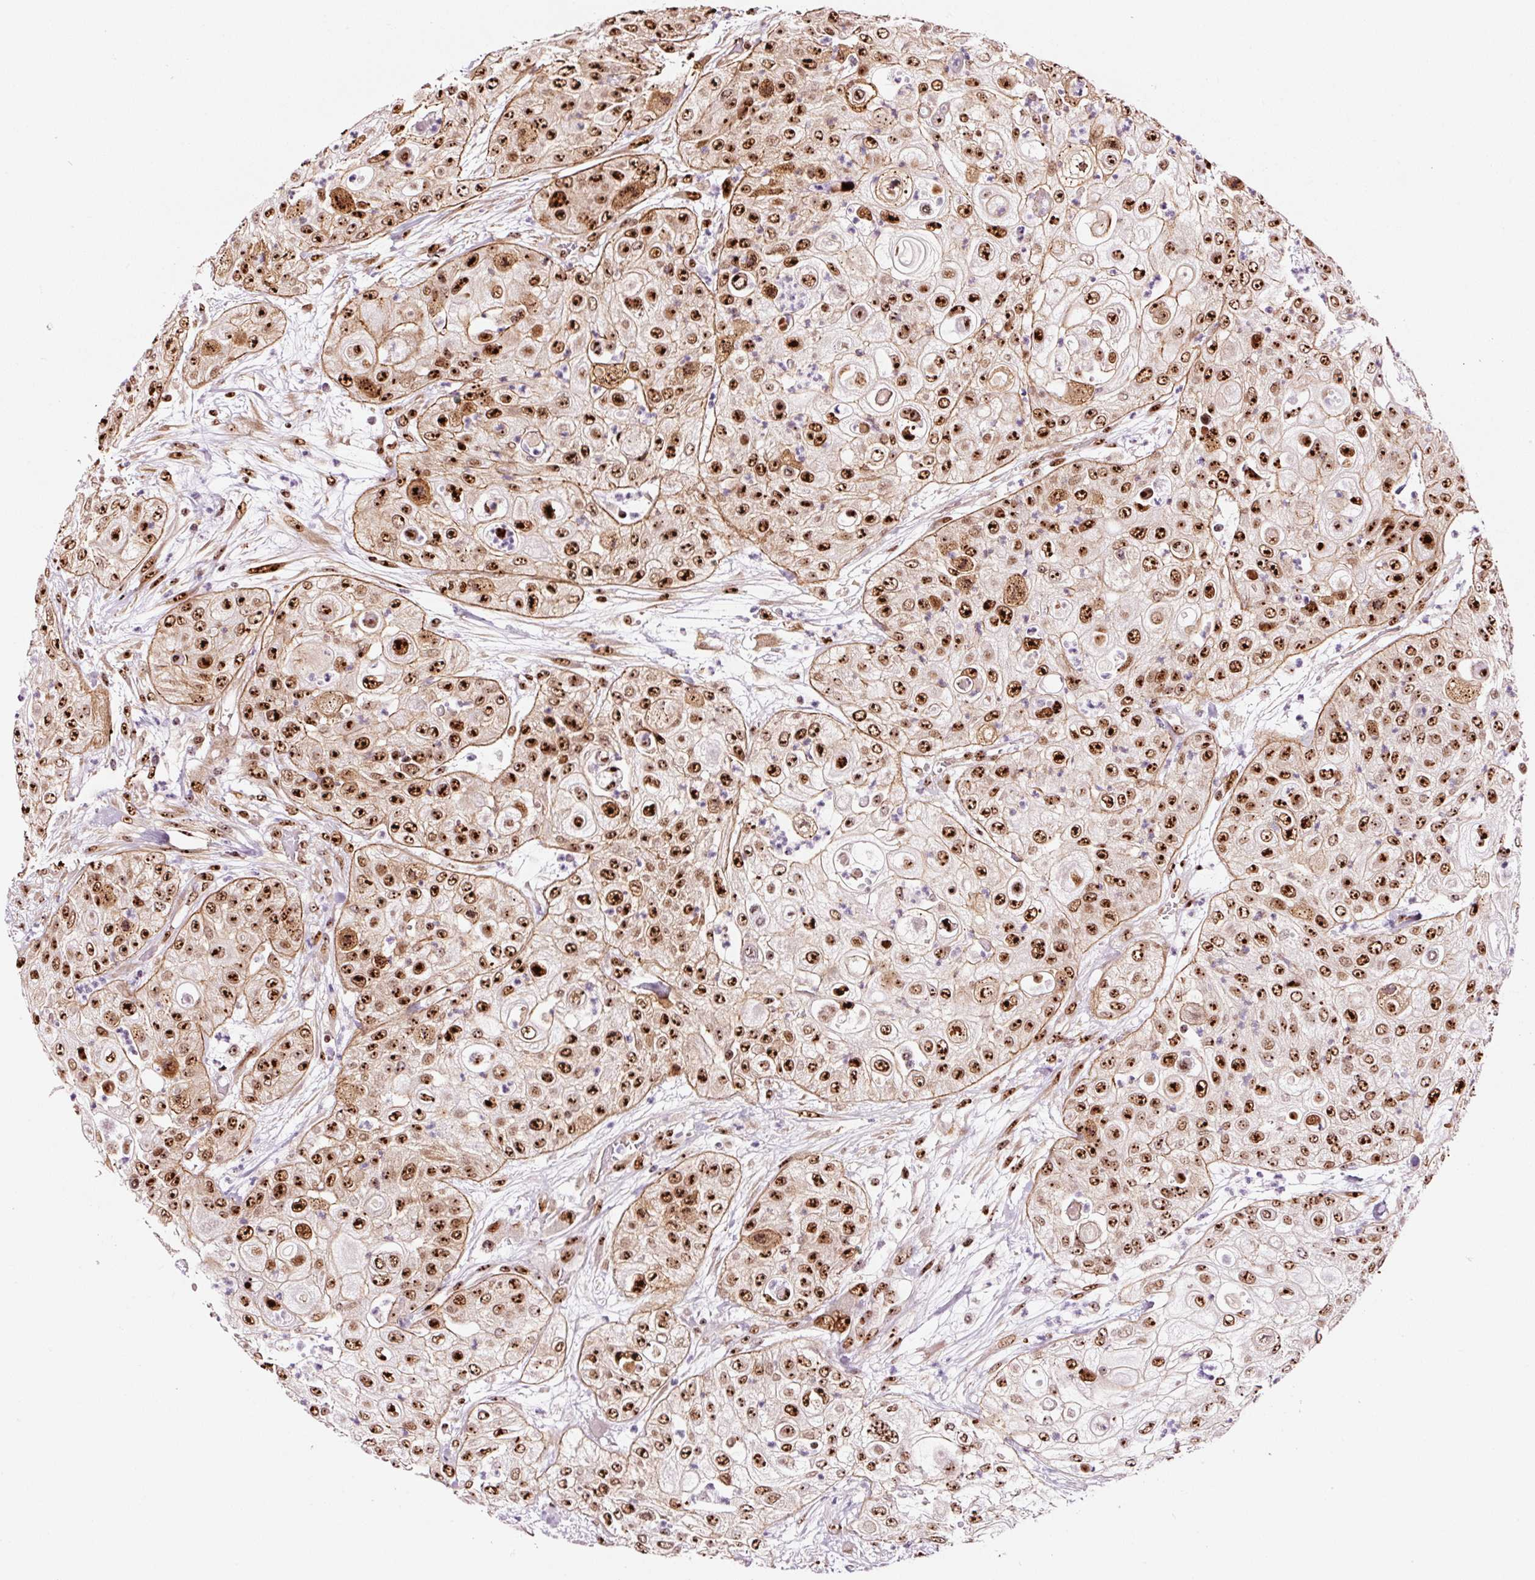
{"staining": {"intensity": "strong", "quantity": ">75%", "location": "cytoplasmic/membranous,nuclear"}, "tissue": "urothelial cancer", "cell_type": "Tumor cells", "image_type": "cancer", "snomed": [{"axis": "morphology", "description": "Urothelial carcinoma, High grade"}, {"axis": "topography", "description": "Urinary bladder"}], "caption": "Immunohistochemistry histopathology image of neoplastic tissue: urothelial carcinoma (high-grade) stained using immunohistochemistry reveals high levels of strong protein expression localized specifically in the cytoplasmic/membranous and nuclear of tumor cells, appearing as a cytoplasmic/membranous and nuclear brown color.", "gene": "GNL3", "patient": {"sex": "female", "age": 79}}